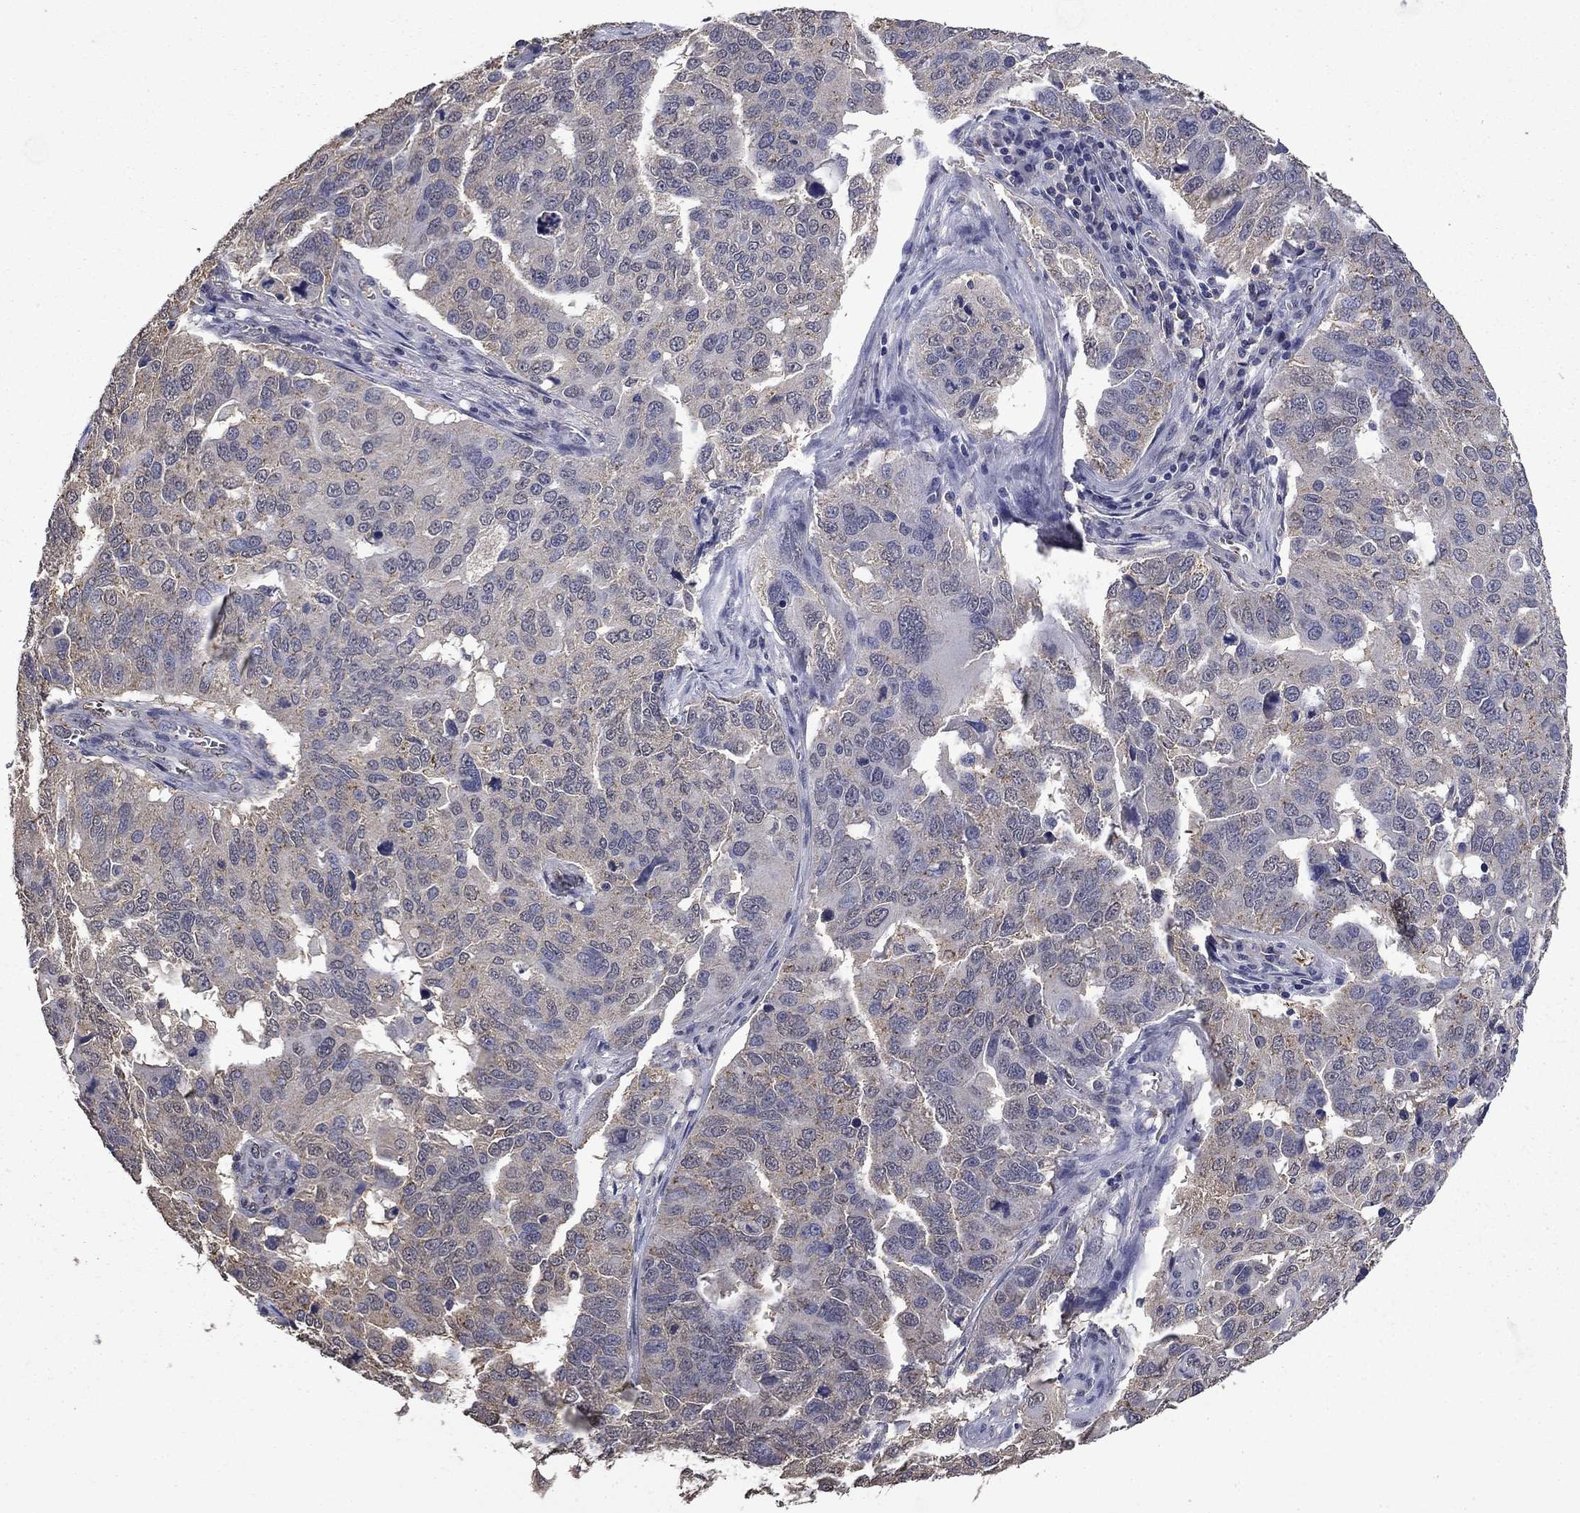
{"staining": {"intensity": "negative", "quantity": "none", "location": "none"}, "tissue": "ovarian cancer", "cell_type": "Tumor cells", "image_type": "cancer", "snomed": [{"axis": "morphology", "description": "Carcinoma, endometroid"}, {"axis": "topography", "description": "Soft tissue"}, {"axis": "topography", "description": "Ovary"}], "caption": "A histopathology image of human ovarian cancer (endometroid carcinoma) is negative for staining in tumor cells.", "gene": "MFAP3L", "patient": {"sex": "female", "age": 52}}